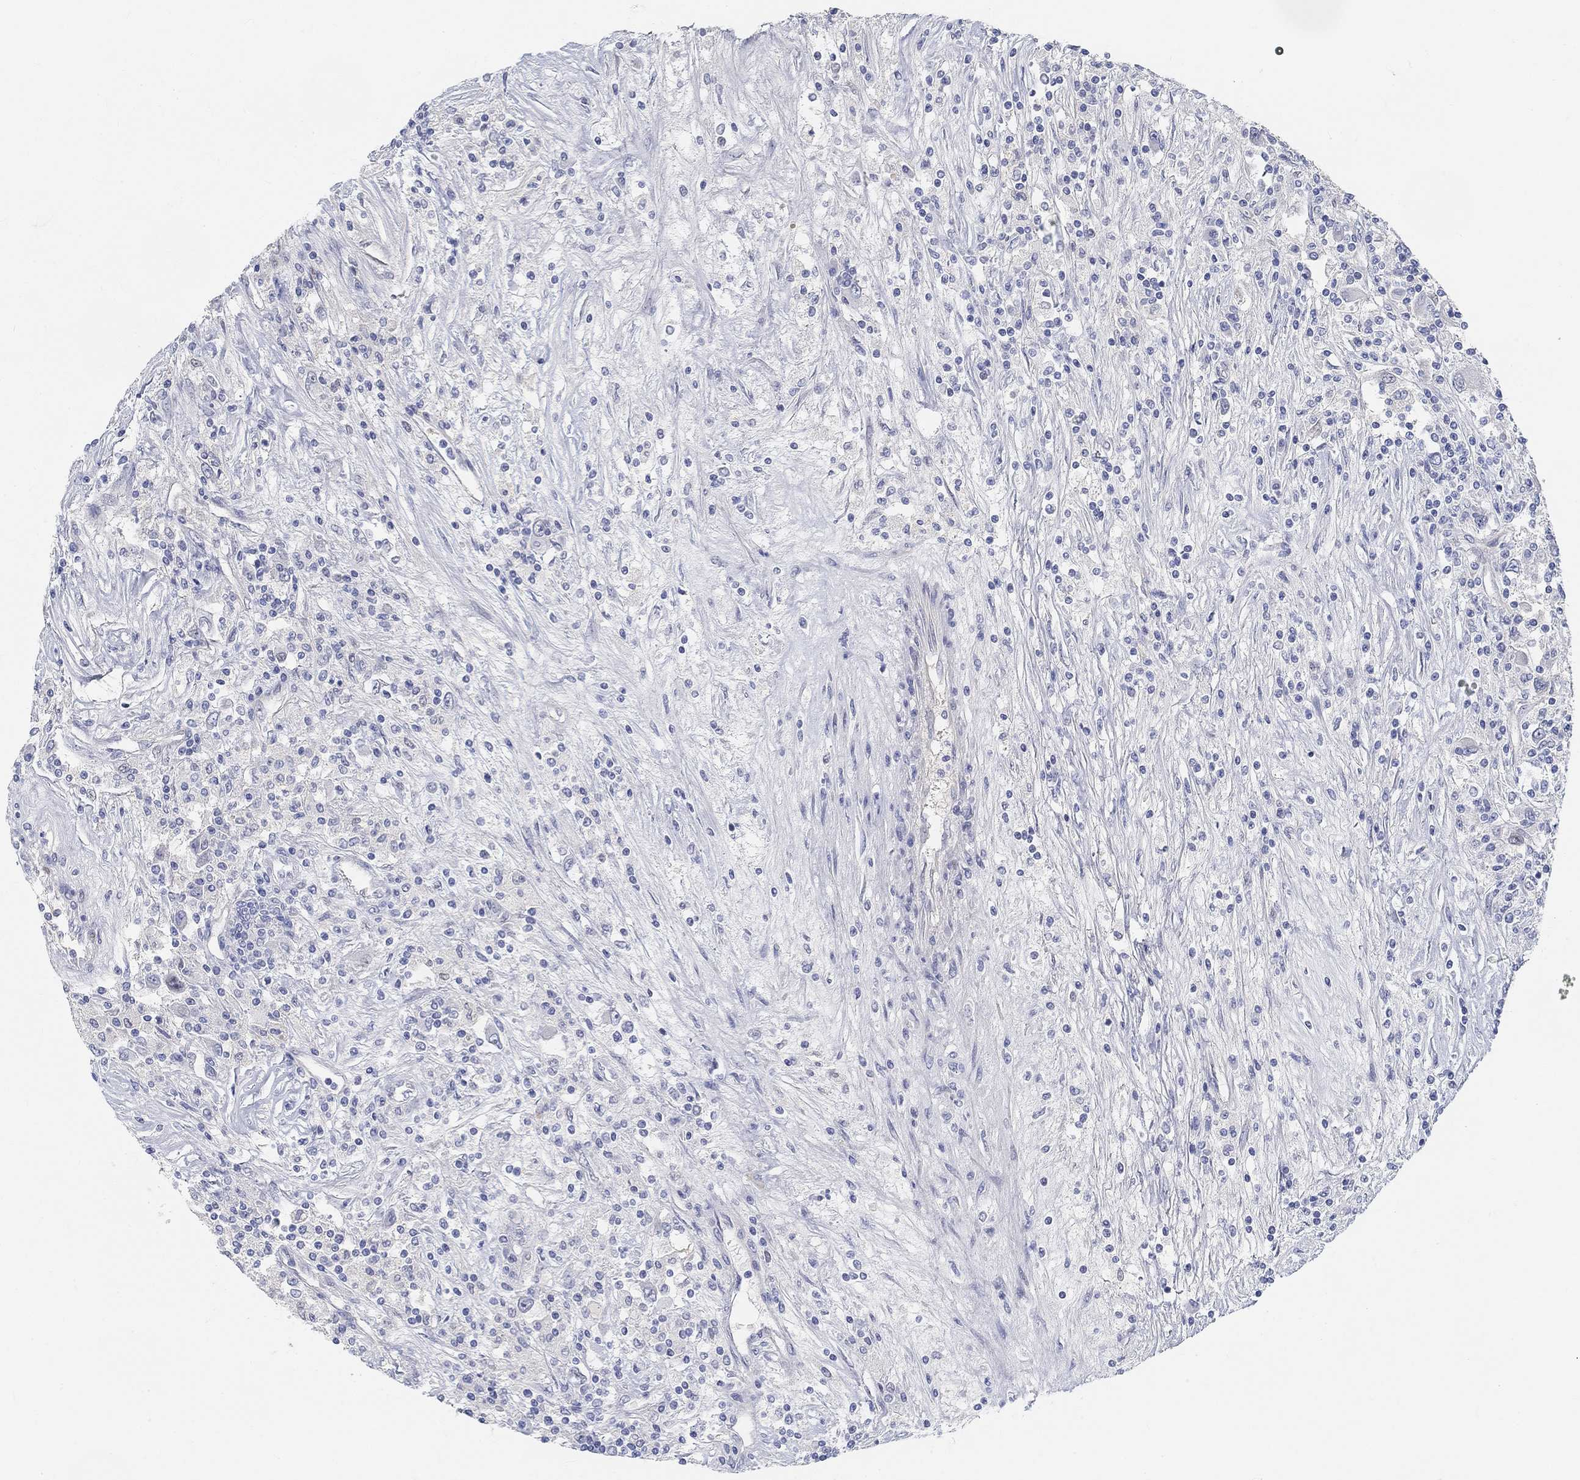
{"staining": {"intensity": "negative", "quantity": "none", "location": "none"}, "tissue": "renal cancer", "cell_type": "Tumor cells", "image_type": "cancer", "snomed": [{"axis": "morphology", "description": "Adenocarcinoma, NOS"}, {"axis": "topography", "description": "Kidney"}], "caption": "This is an immunohistochemistry micrograph of renal cancer. There is no positivity in tumor cells.", "gene": "SNTG2", "patient": {"sex": "female", "age": 67}}